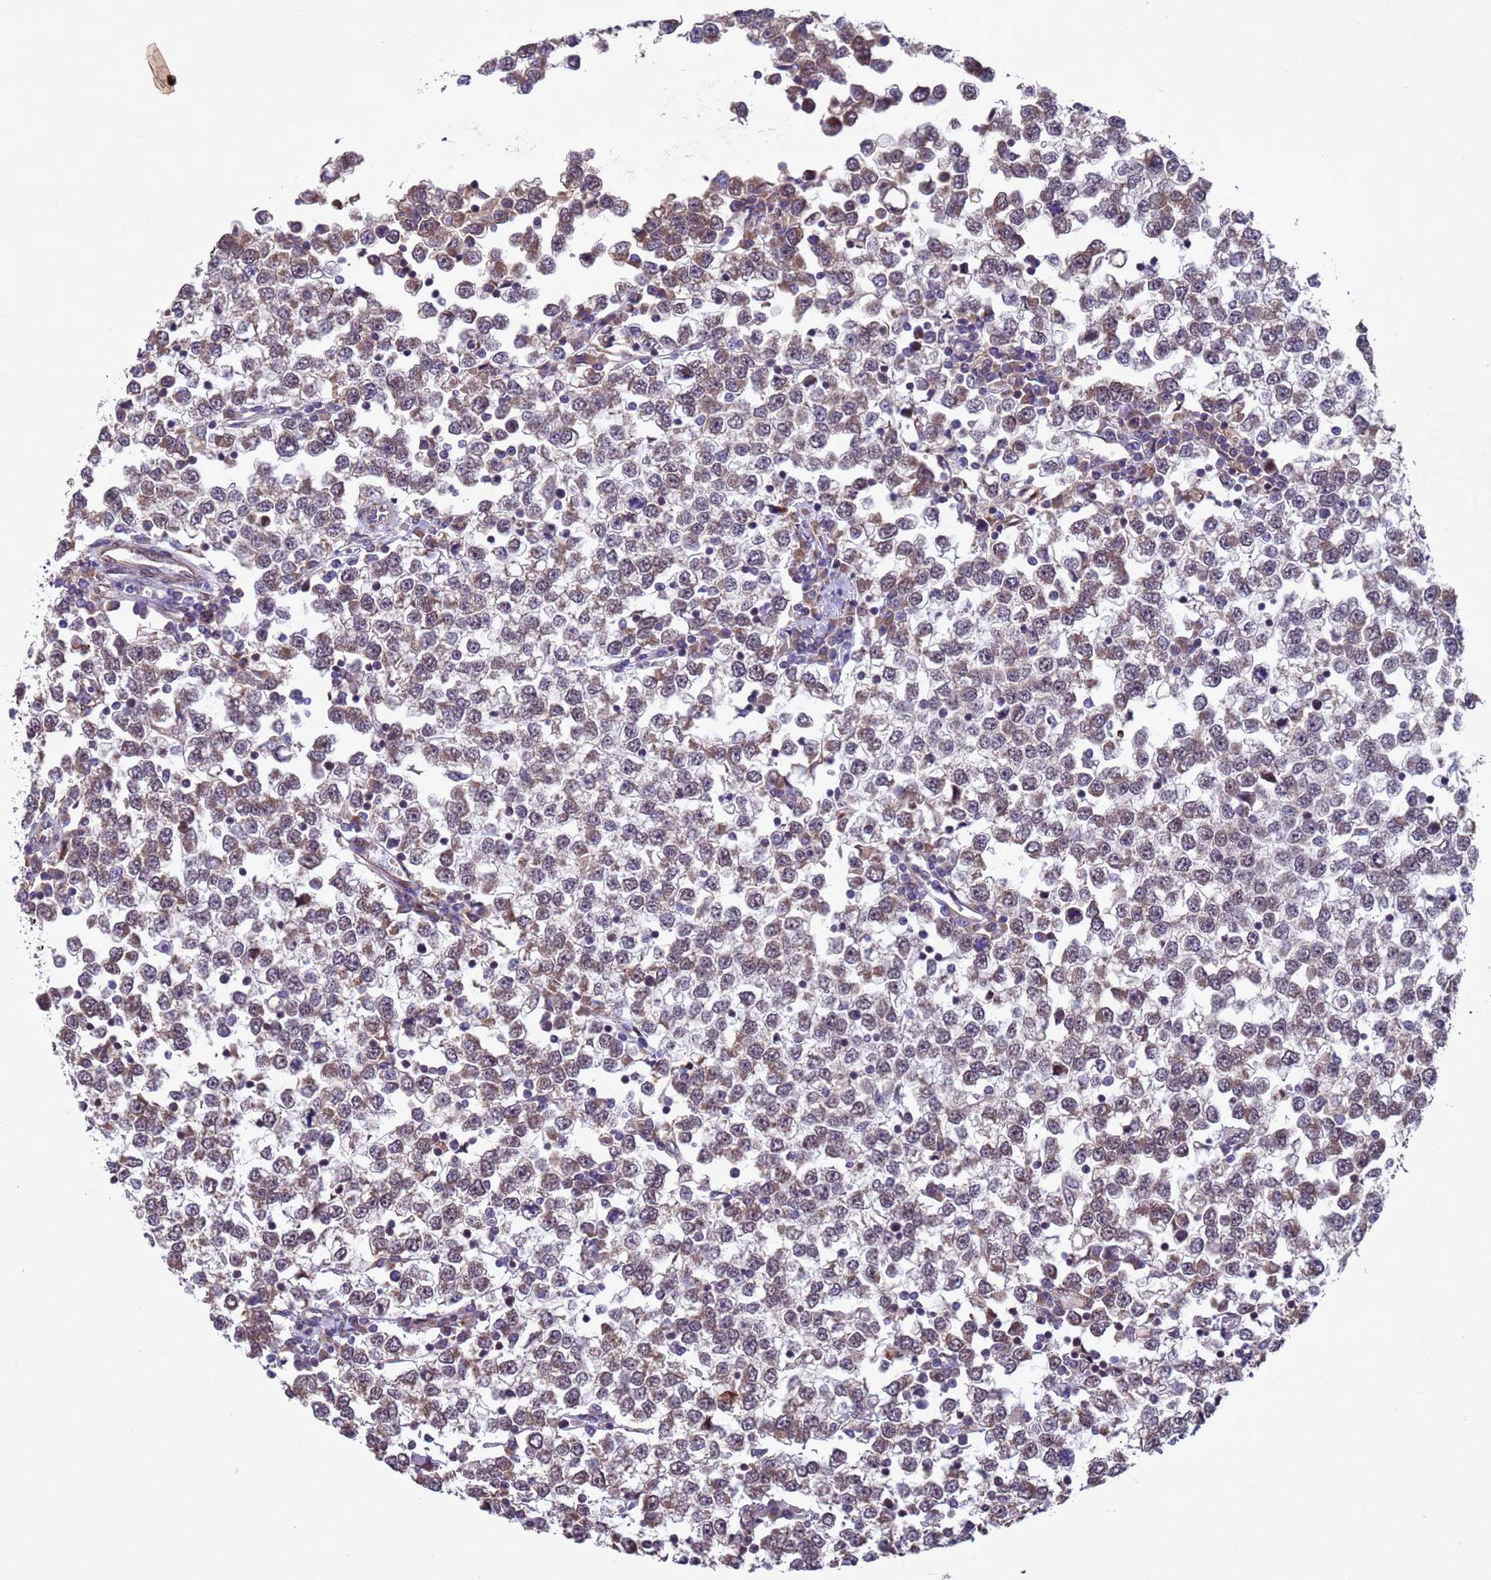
{"staining": {"intensity": "moderate", "quantity": "<25%", "location": "cytoplasmic/membranous"}, "tissue": "testis cancer", "cell_type": "Tumor cells", "image_type": "cancer", "snomed": [{"axis": "morphology", "description": "Seminoma, NOS"}, {"axis": "topography", "description": "Testis"}], "caption": "Immunohistochemical staining of testis cancer reveals low levels of moderate cytoplasmic/membranous protein staining in approximately <25% of tumor cells. (brown staining indicates protein expression, while blue staining denotes nuclei).", "gene": "TBK1", "patient": {"sex": "male", "age": 65}}